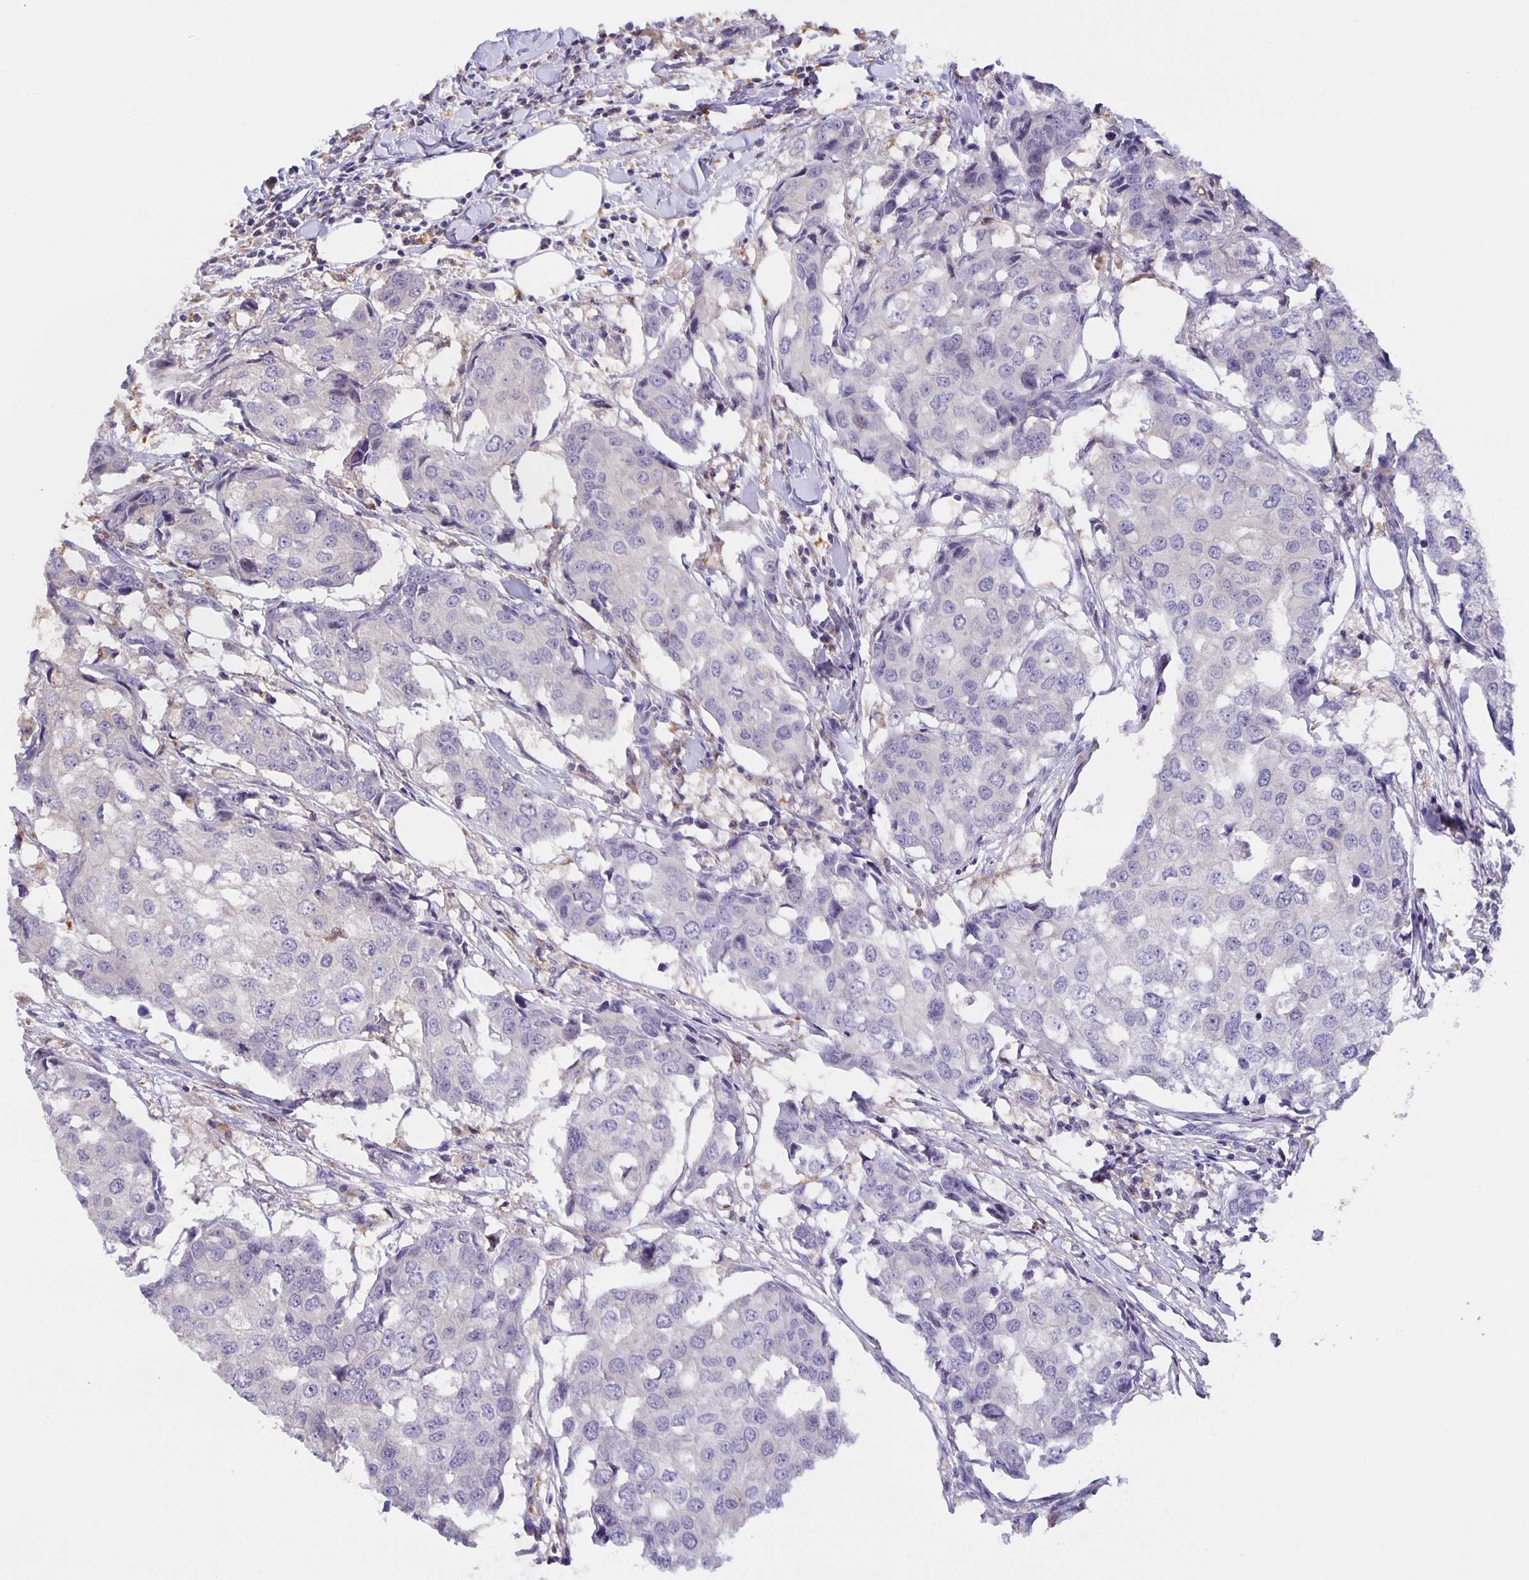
{"staining": {"intensity": "negative", "quantity": "none", "location": "none"}, "tissue": "breast cancer", "cell_type": "Tumor cells", "image_type": "cancer", "snomed": [{"axis": "morphology", "description": "Duct carcinoma"}, {"axis": "topography", "description": "Breast"}], "caption": "DAB (3,3'-diaminobenzidine) immunohistochemical staining of human intraductal carcinoma (breast) reveals no significant expression in tumor cells. (Brightfield microscopy of DAB immunohistochemistry at high magnification).", "gene": "MARCHF6", "patient": {"sex": "female", "age": 27}}